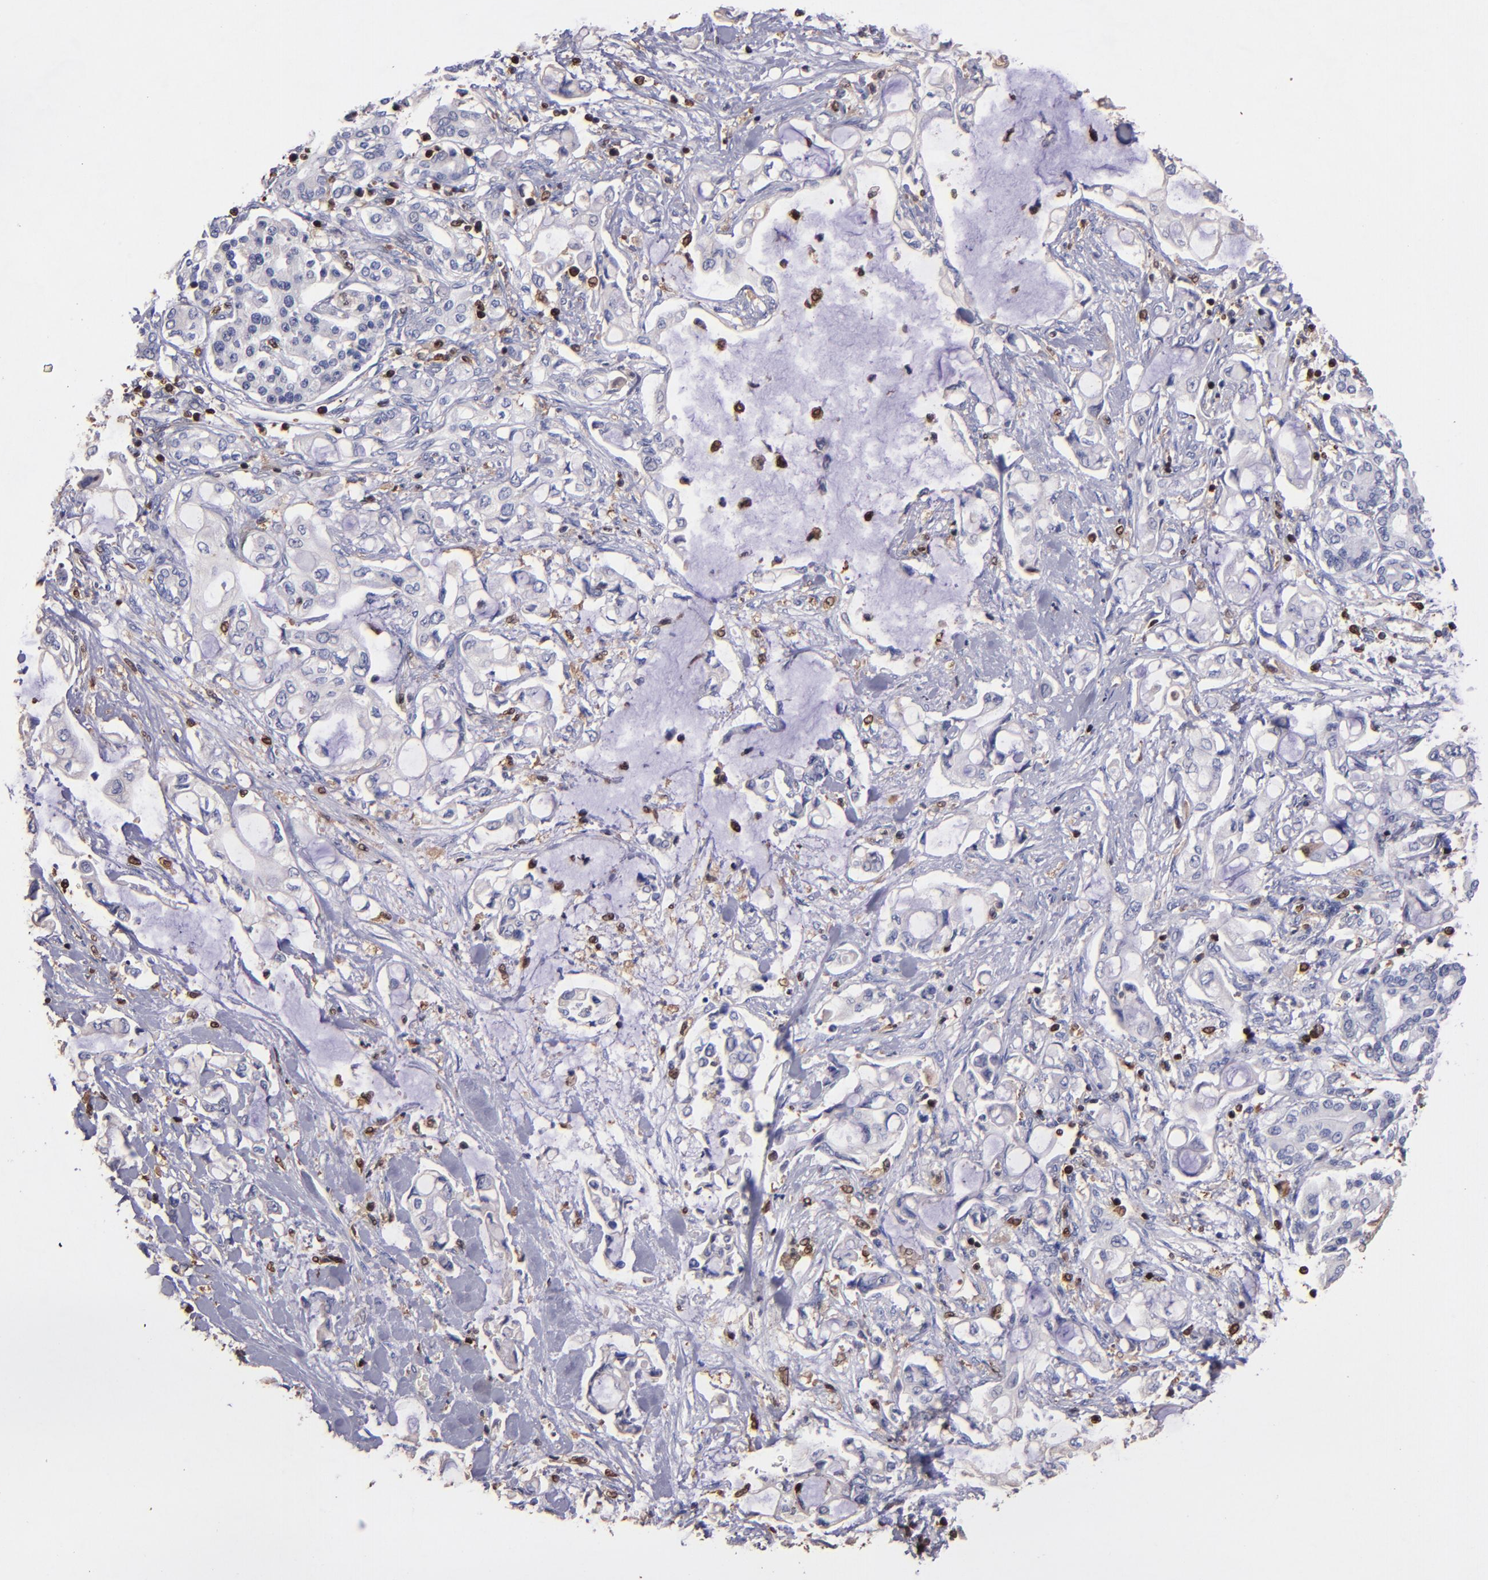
{"staining": {"intensity": "negative", "quantity": "none", "location": "none"}, "tissue": "pancreatic cancer", "cell_type": "Tumor cells", "image_type": "cancer", "snomed": [{"axis": "morphology", "description": "Adenocarcinoma, NOS"}, {"axis": "topography", "description": "Pancreas"}], "caption": "A high-resolution histopathology image shows IHC staining of pancreatic cancer (adenocarcinoma), which displays no significant staining in tumor cells.", "gene": "S100A4", "patient": {"sex": "female", "age": 70}}